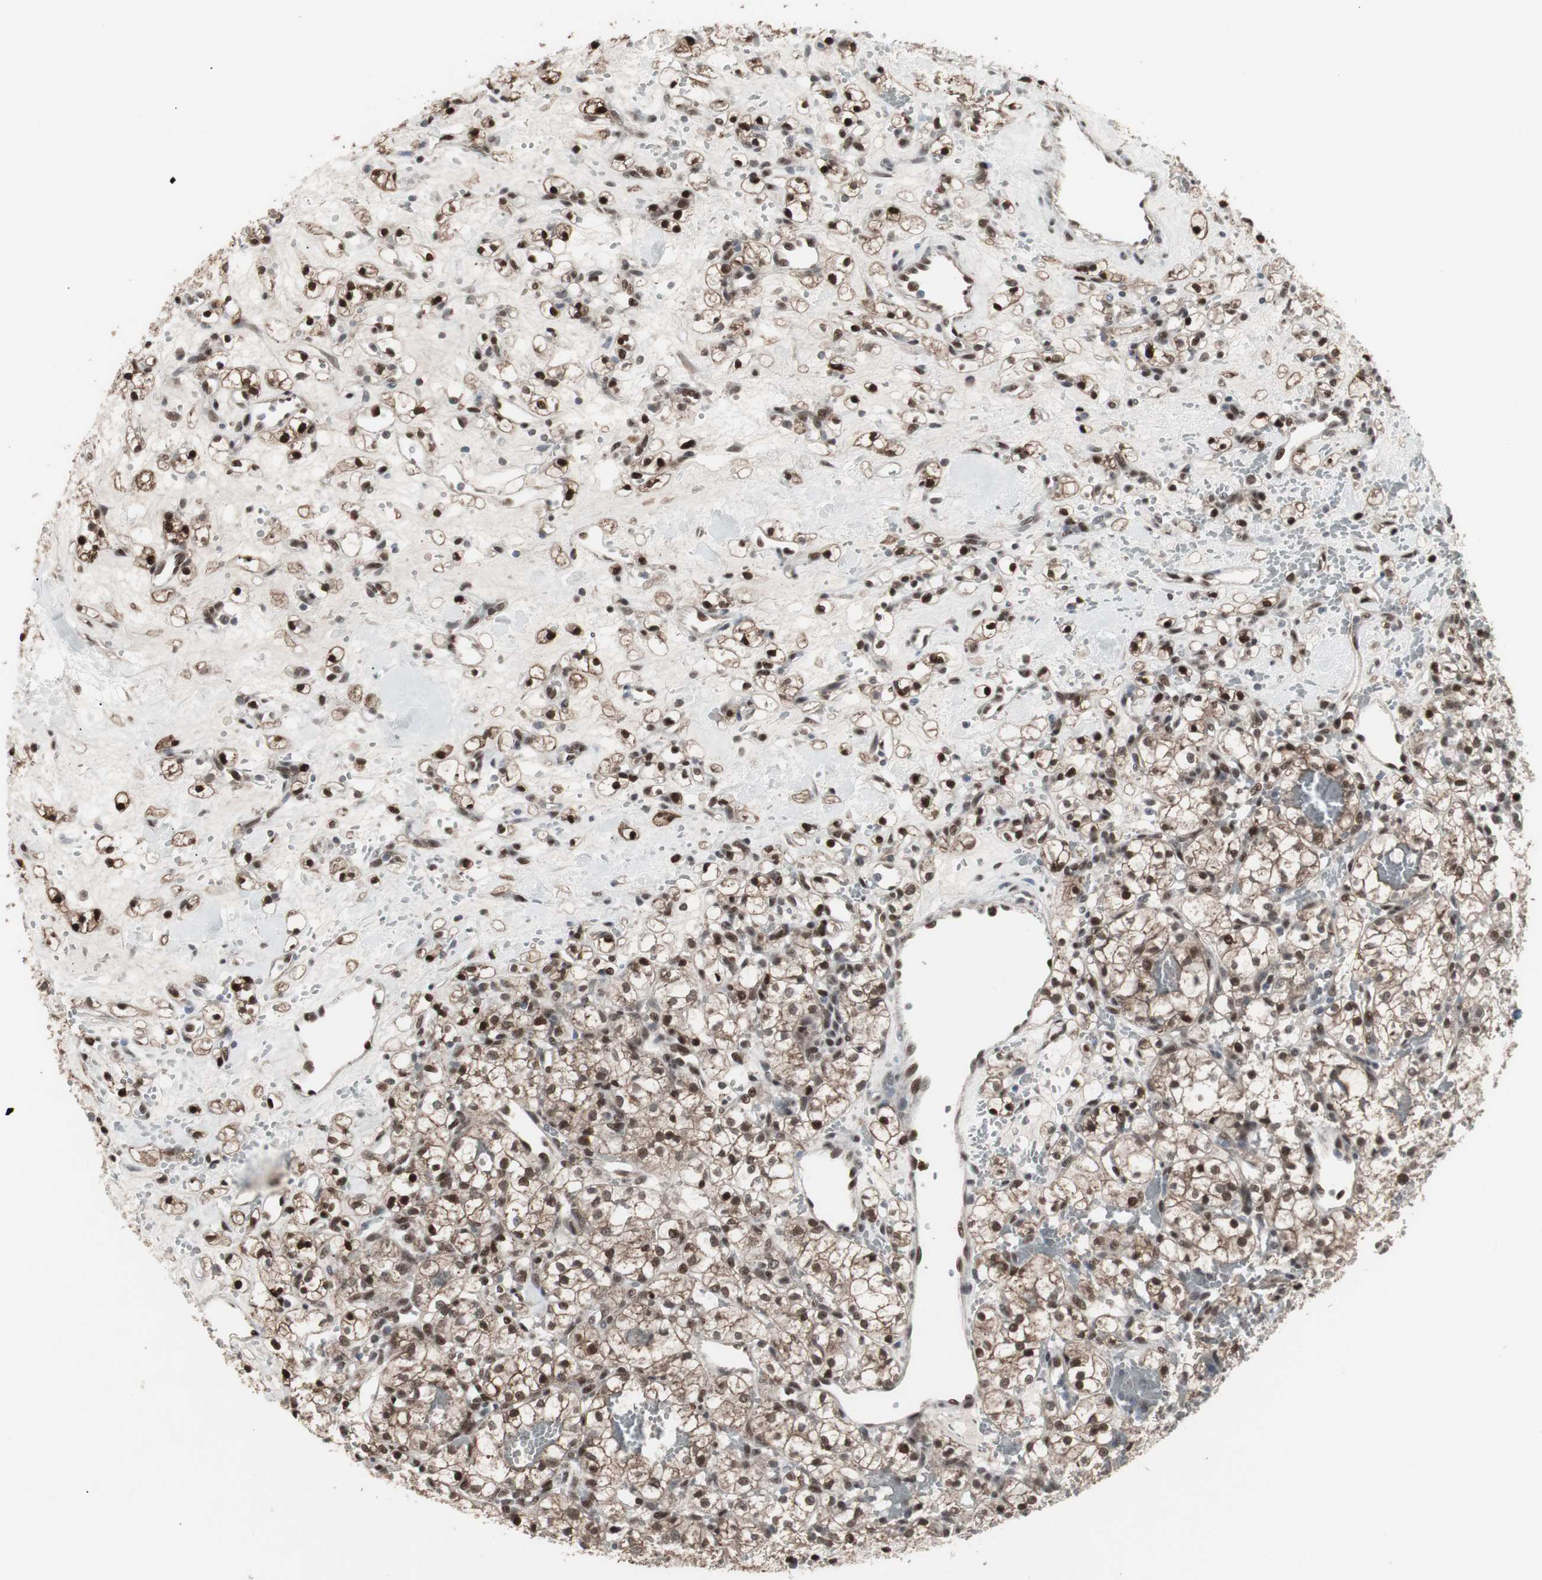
{"staining": {"intensity": "strong", "quantity": ">75%", "location": "cytoplasmic/membranous,nuclear"}, "tissue": "renal cancer", "cell_type": "Tumor cells", "image_type": "cancer", "snomed": [{"axis": "morphology", "description": "Adenocarcinoma, NOS"}, {"axis": "topography", "description": "Kidney"}], "caption": "This image reveals immunohistochemistry (IHC) staining of renal adenocarcinoma, with high strong cytoplasmic/membranous and nuclear staining in approximately >75% of tumor cells.", "gene": "RXRA", "patient": {"sex": "female", "age": 60}}